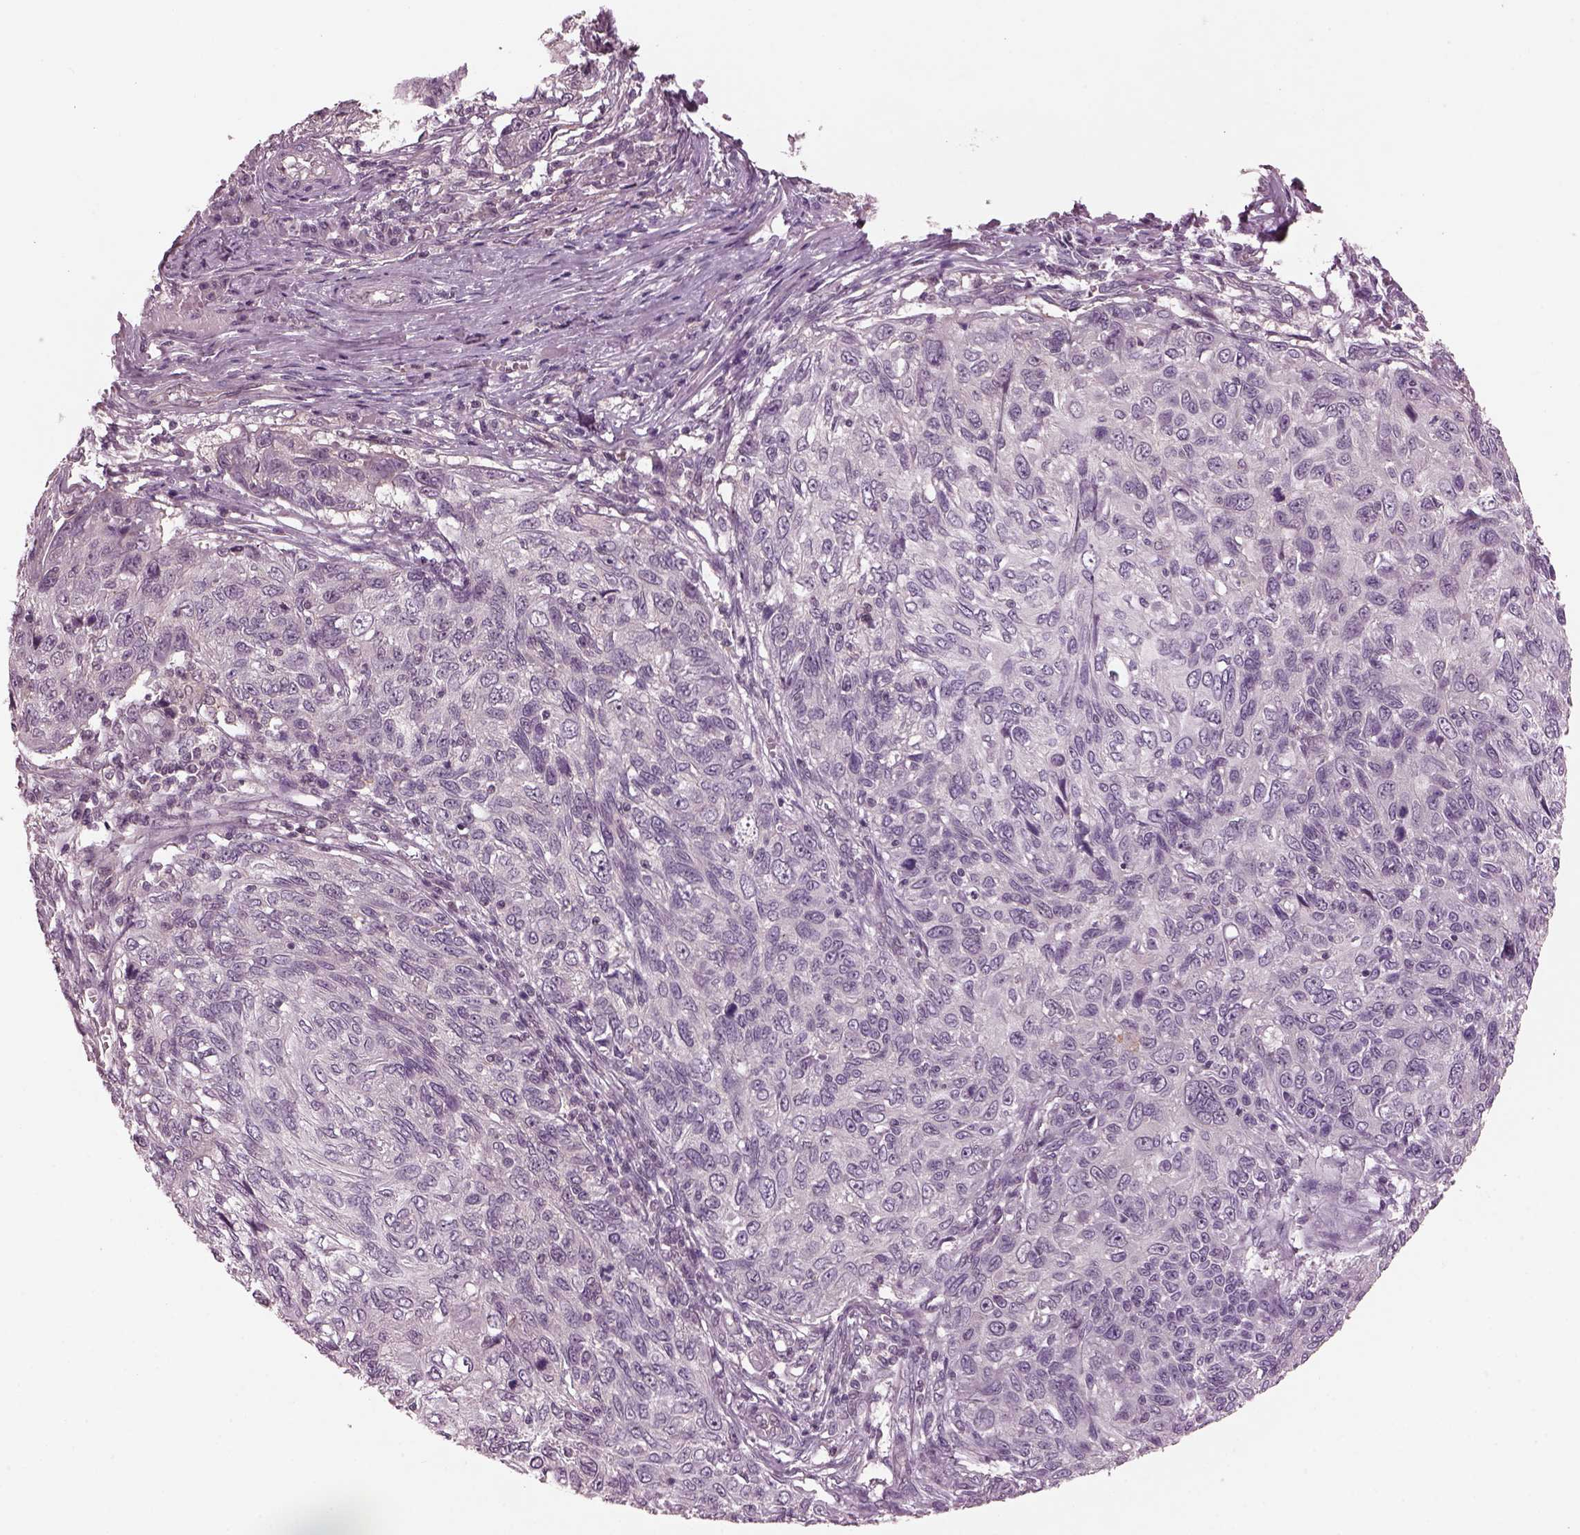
{"staining": {"intensity": "negative", "quantity": "none", "location": "none"}, "tissue": "skin cancer", "cell_type": "Tumor cells", "image_type": "cancer", "snomed": [{"axis": "morphology", "description": "Squamous cell carcinoma, NOS"}, {"axis": "topography", "description": "Skin"}], "caption": "Immunohistochemical staining of skin squamous cell carcinoma displays no significant positivity in tumor cells.", "gene": "SRI", "patient": {"sex": "male", "age": 92}}